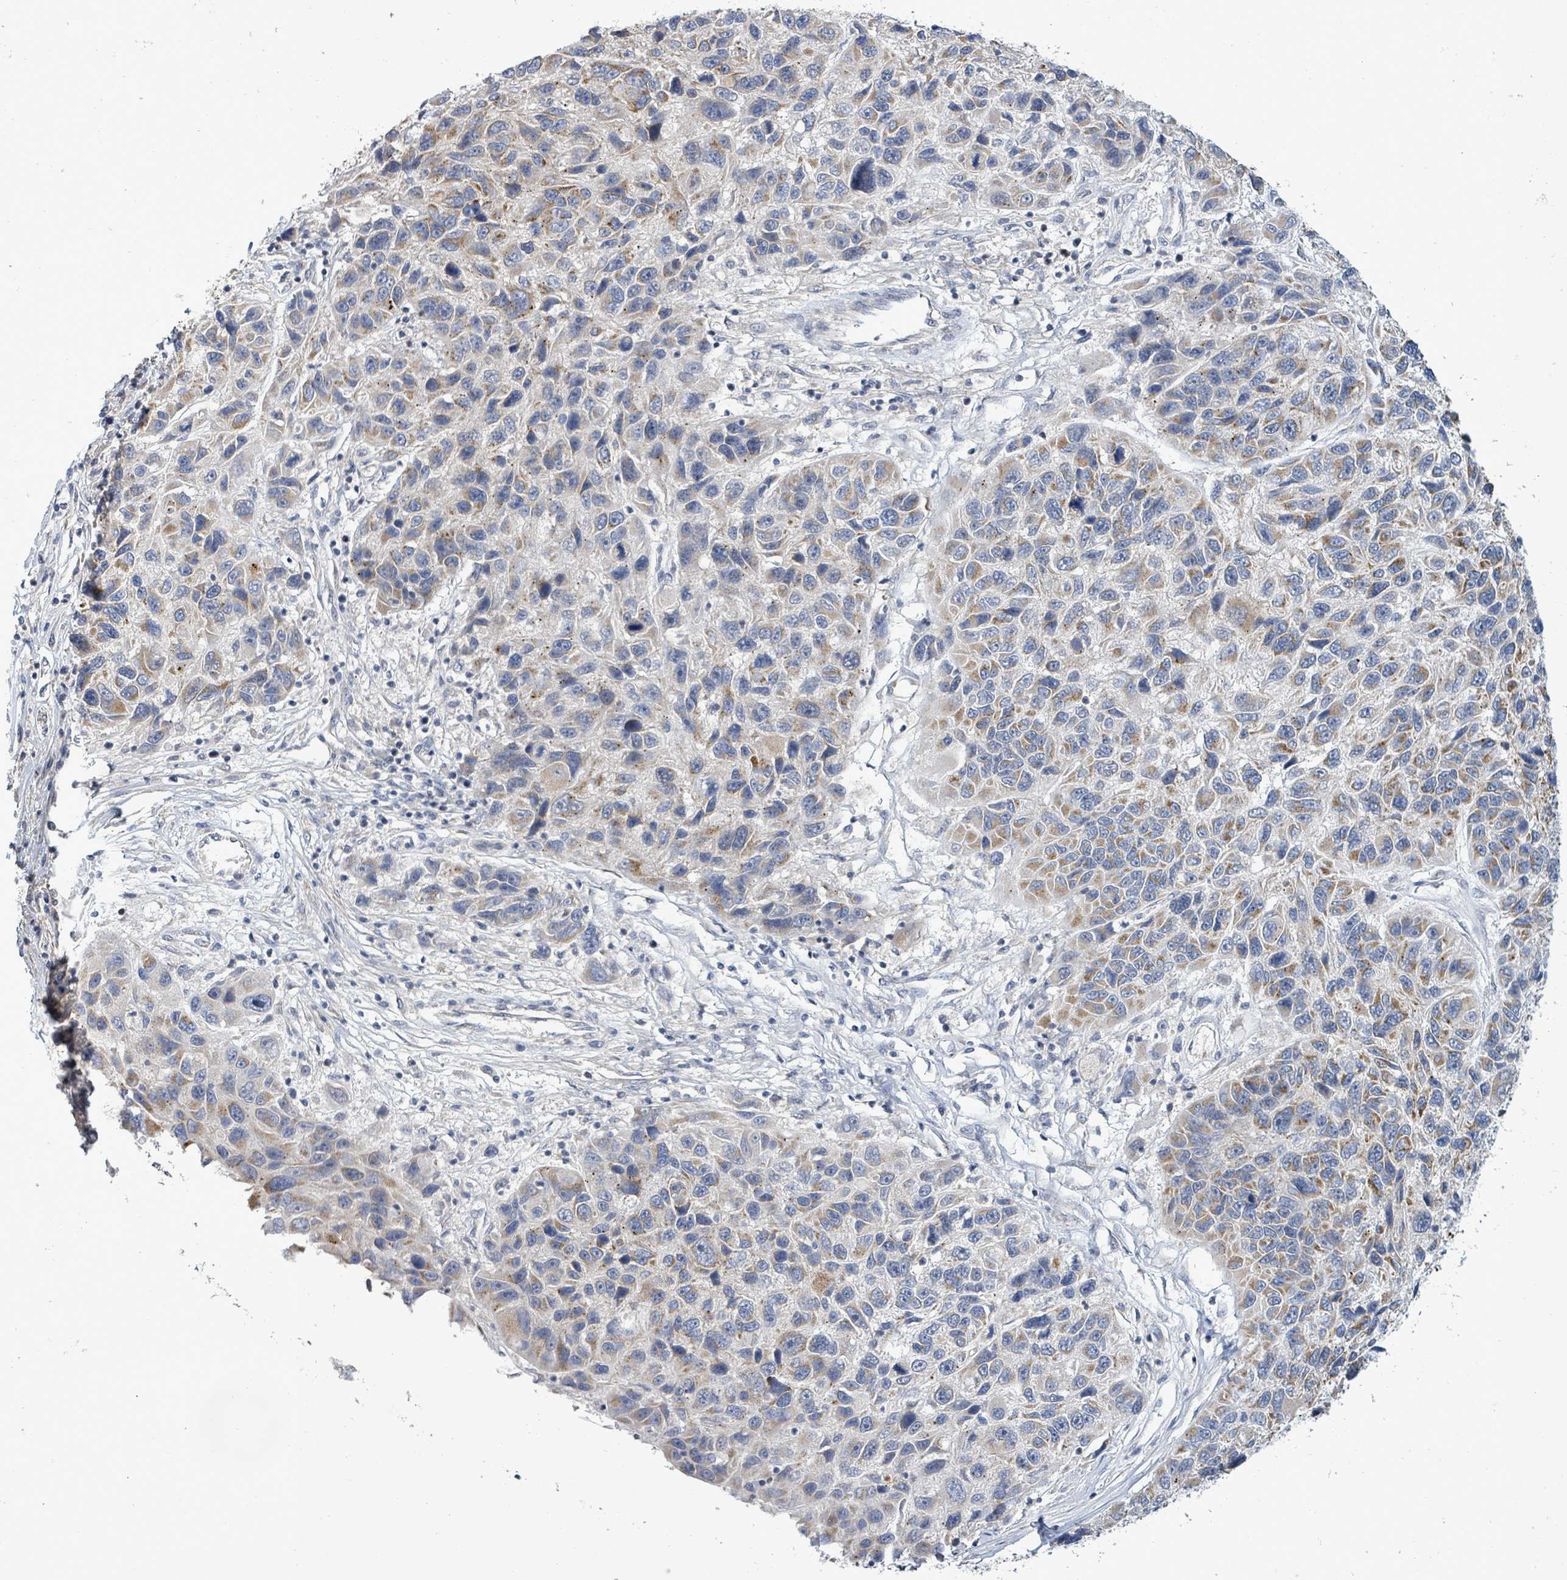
{"staining": {"intensity": "moderate", "quantity": ">75%", "location": "cytoplasmic/membranous"}, "tissue": "melanoma", "cell_type": "Tumor cells", "image_type": "cancer", "snomed": [{"axis": "morphology", "description": "Malignant melanoma, NOS"}, {"axis": "topography", "description": "Skin"}], "caption": "Immunohistochemistry (IHC) (DAB) staining of human malignant melanoma shows moderate cytoplasmic/membranous protein positivity in about >75% of tumor cells.", "gene": "ZFPM1", "patient": {"sex": "male", "age": 53}}